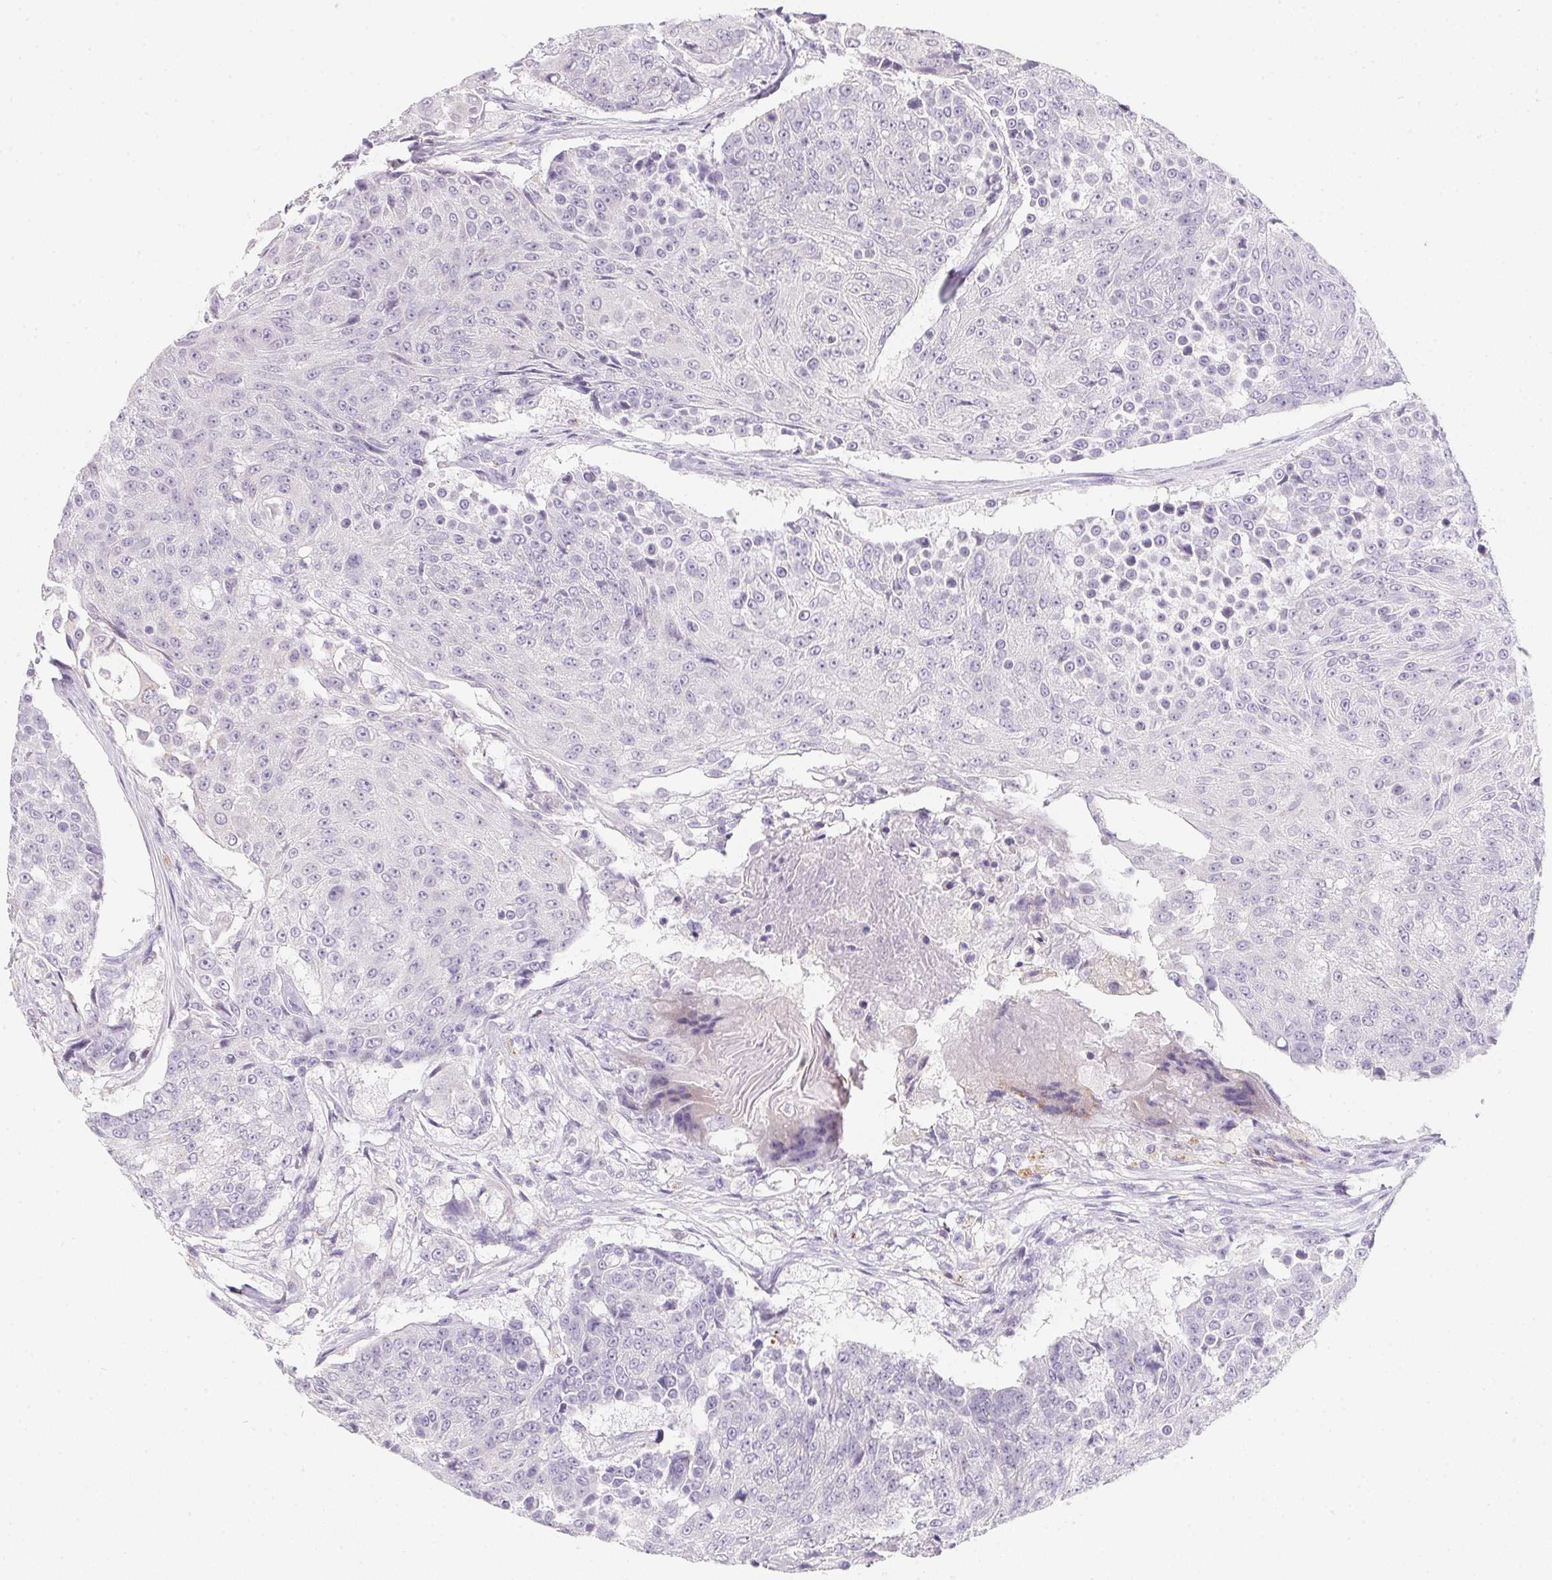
{"staining": {"intensity": "negative", "quantity": "none", "location": "none"}, "tissue": "urothelial cancer", "cell_type": "Tumor cells", "image_type": "cancer", "snomed": [{"axis": "morphology", "description": "Urothelial carcinoma, High grade"}, {"axis": "topography", "description": "Urinary bladder"}], "caption": "IHC image of urothelial cancer stained for a protein (brown), which demonstrates no positivity in tumor cells.", "gene": "DCD", "patient": {"sex": "female", "age": 63}}